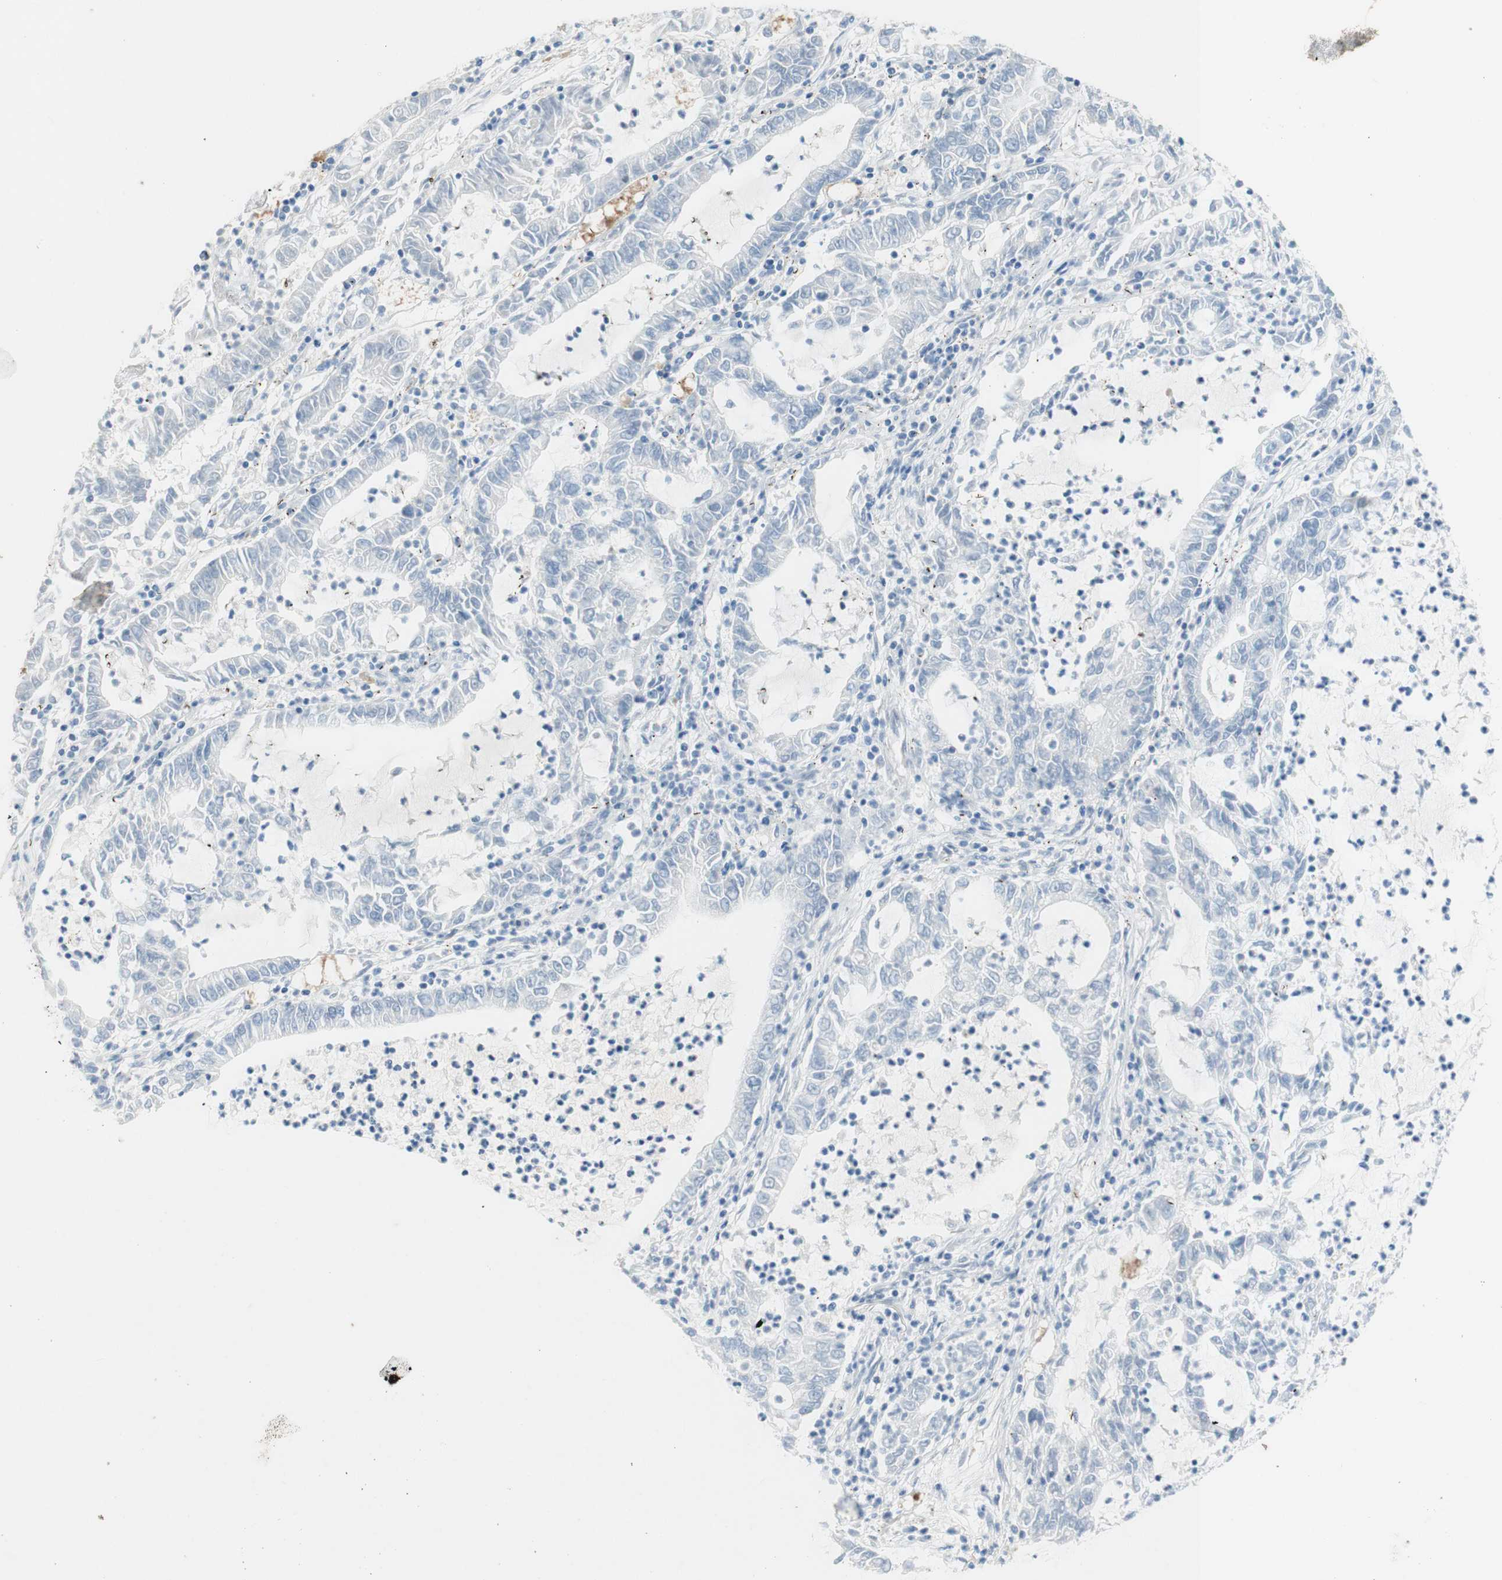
{"staining": {"intensity": "negative", "quantity": "none", "location": "none"}, "tissue": "lung cancer", "cell_type": "Tumor cells", "image_type": "cancer", "snomed": [{"axis": "morphology", "description": "Adenocarcinoma, NOS"}, {"axis": "topography", "description": "Lung"}], "caption": "Immunohistochemical staining of adenocarcinoma (lung) reveals no significant expression in tumor cells.", "gene": "POLR2J3", "patient": {"sex": "female", "age": 51}}